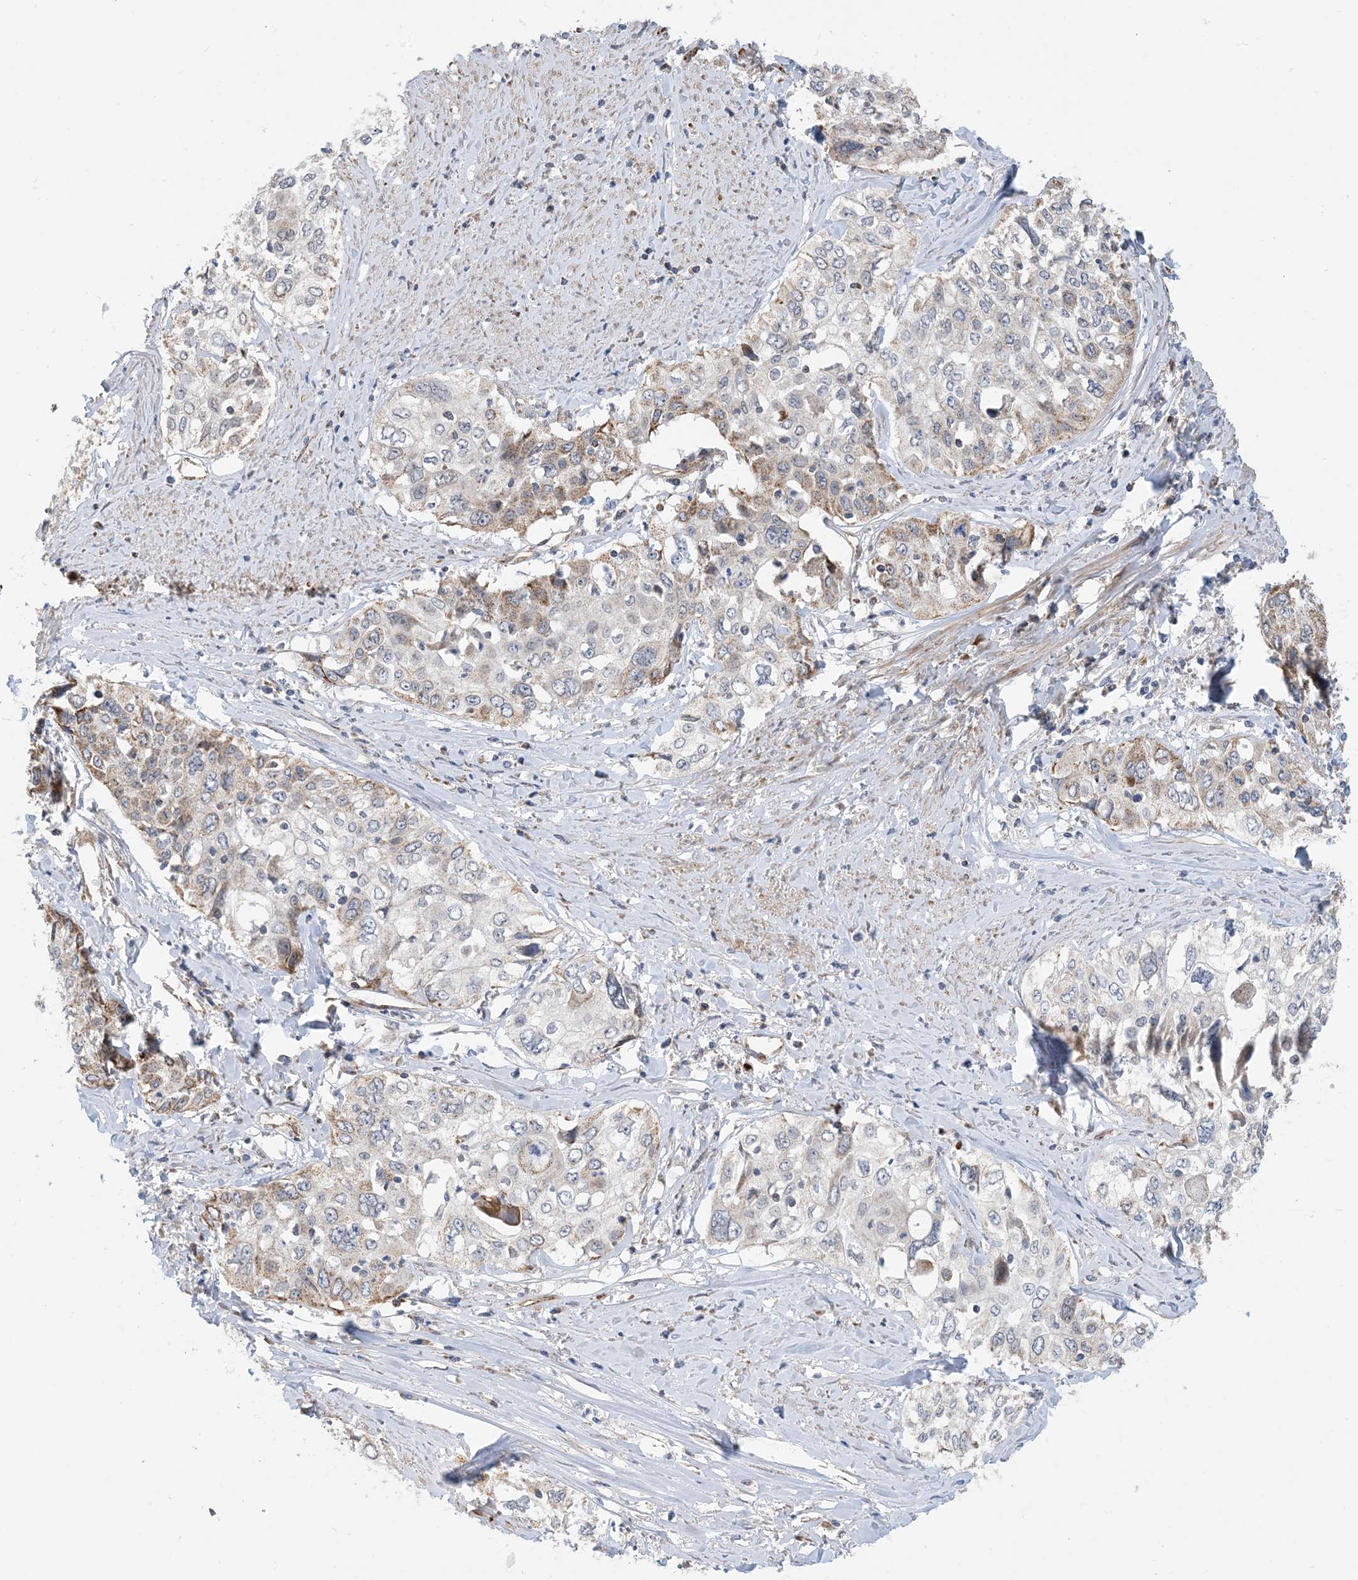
{"staining": {"intensity": "weak", "quantity": "<25%", "location": "cytoplasmic/membranous"}, "tissue": "cervical cancer", "cell_type": "Tumor cells", "image_type": "cancer", "snomed": [{"axis": "morphology", "description": "Squamous cell carcinoma, NOS"}, {"axis": "topography", "description": "Cervix"}], "caption": "High power microscopy micrograph of an immunohistochemistry (IHC) histopathology image of cervical squamous cell carcinoma, revealing no significant positivity in tumor cells.", "gene": "PCDHGA1", "patient": {"sex": "female", "age": 31}}